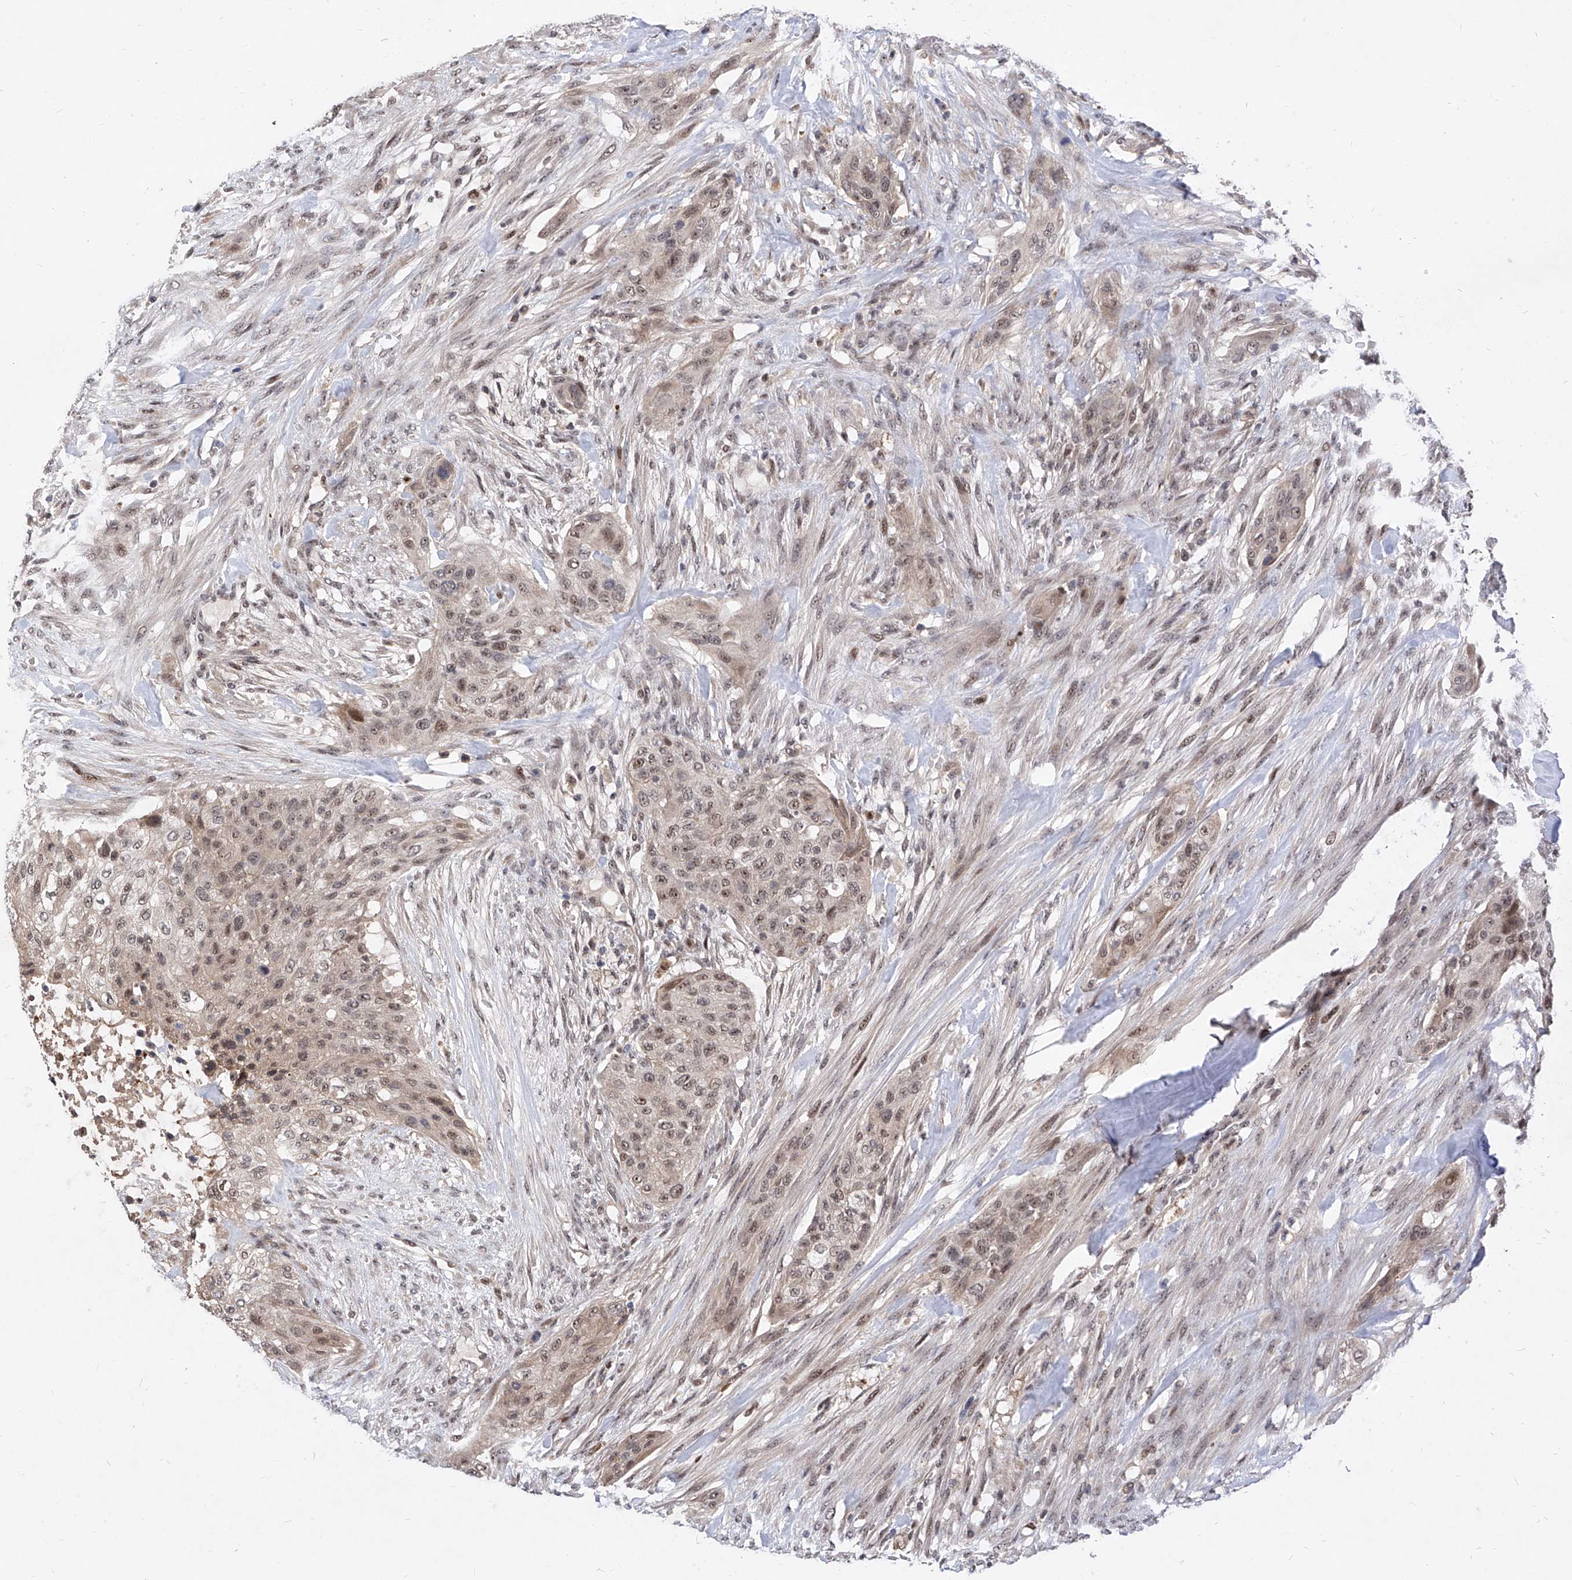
{"staining": {"intensity": "weak", "quantity": ">75%", "location": "nuclear"}, "tissue": "urothelial cancer", "cell_type": "Tumor cells", "image_type": "cancer", "snomed": [{"axis": "morphology", "description": "Urothelial carcinoma, High grade"}, {"axis": "topography", "description": "Urinary bladder"}], "caption": "The photomicrograph reveals a brown stain indicating the presence of a protein in the nuclear of tumor cells in urothelial carcinoma (high-grade).", "gene": "LGR4", "patient": {"sex": "male", "age": 35}}